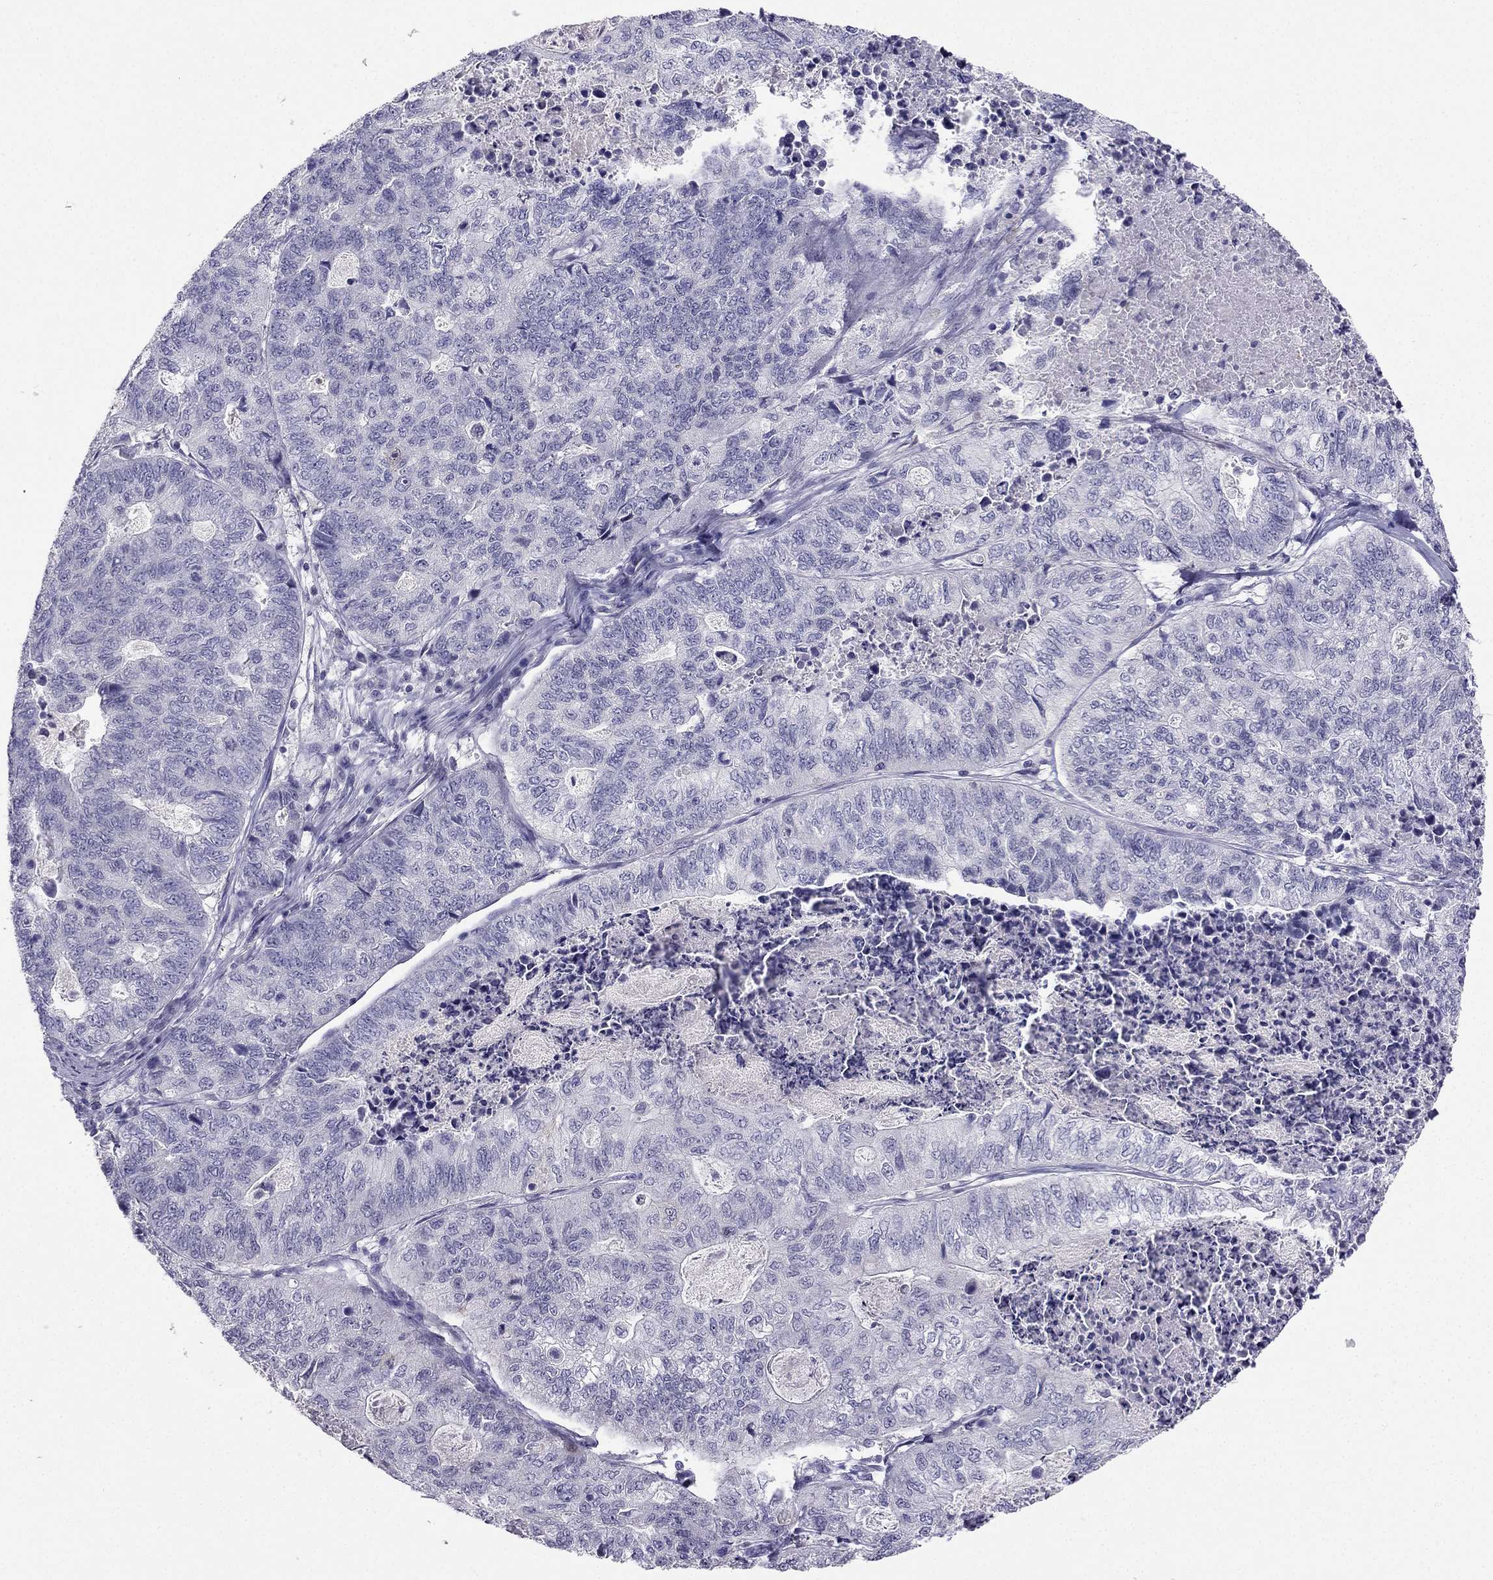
{"staining": {"intensity": "negative", "quantity": "none", "location": "none"}, "tissue": "stomach cancer", "cell_type": "Tumor cells", "image_type": "cancer", "snomed": [{"axis": "morphology", "description": "Adenocarcinoma, NOS"}, {"axis": "topography", "description": "Stomach, upper"}], "caption": "High magnification brightfield microscopy of stomach cancer (adenocarcinoma) stained with DAB (brown) and counterstained with hematoxylin (blue): tumor cells show no significant staining.", "gene": "RSPH14", "patient": {"sex": "female", "age": 67}}